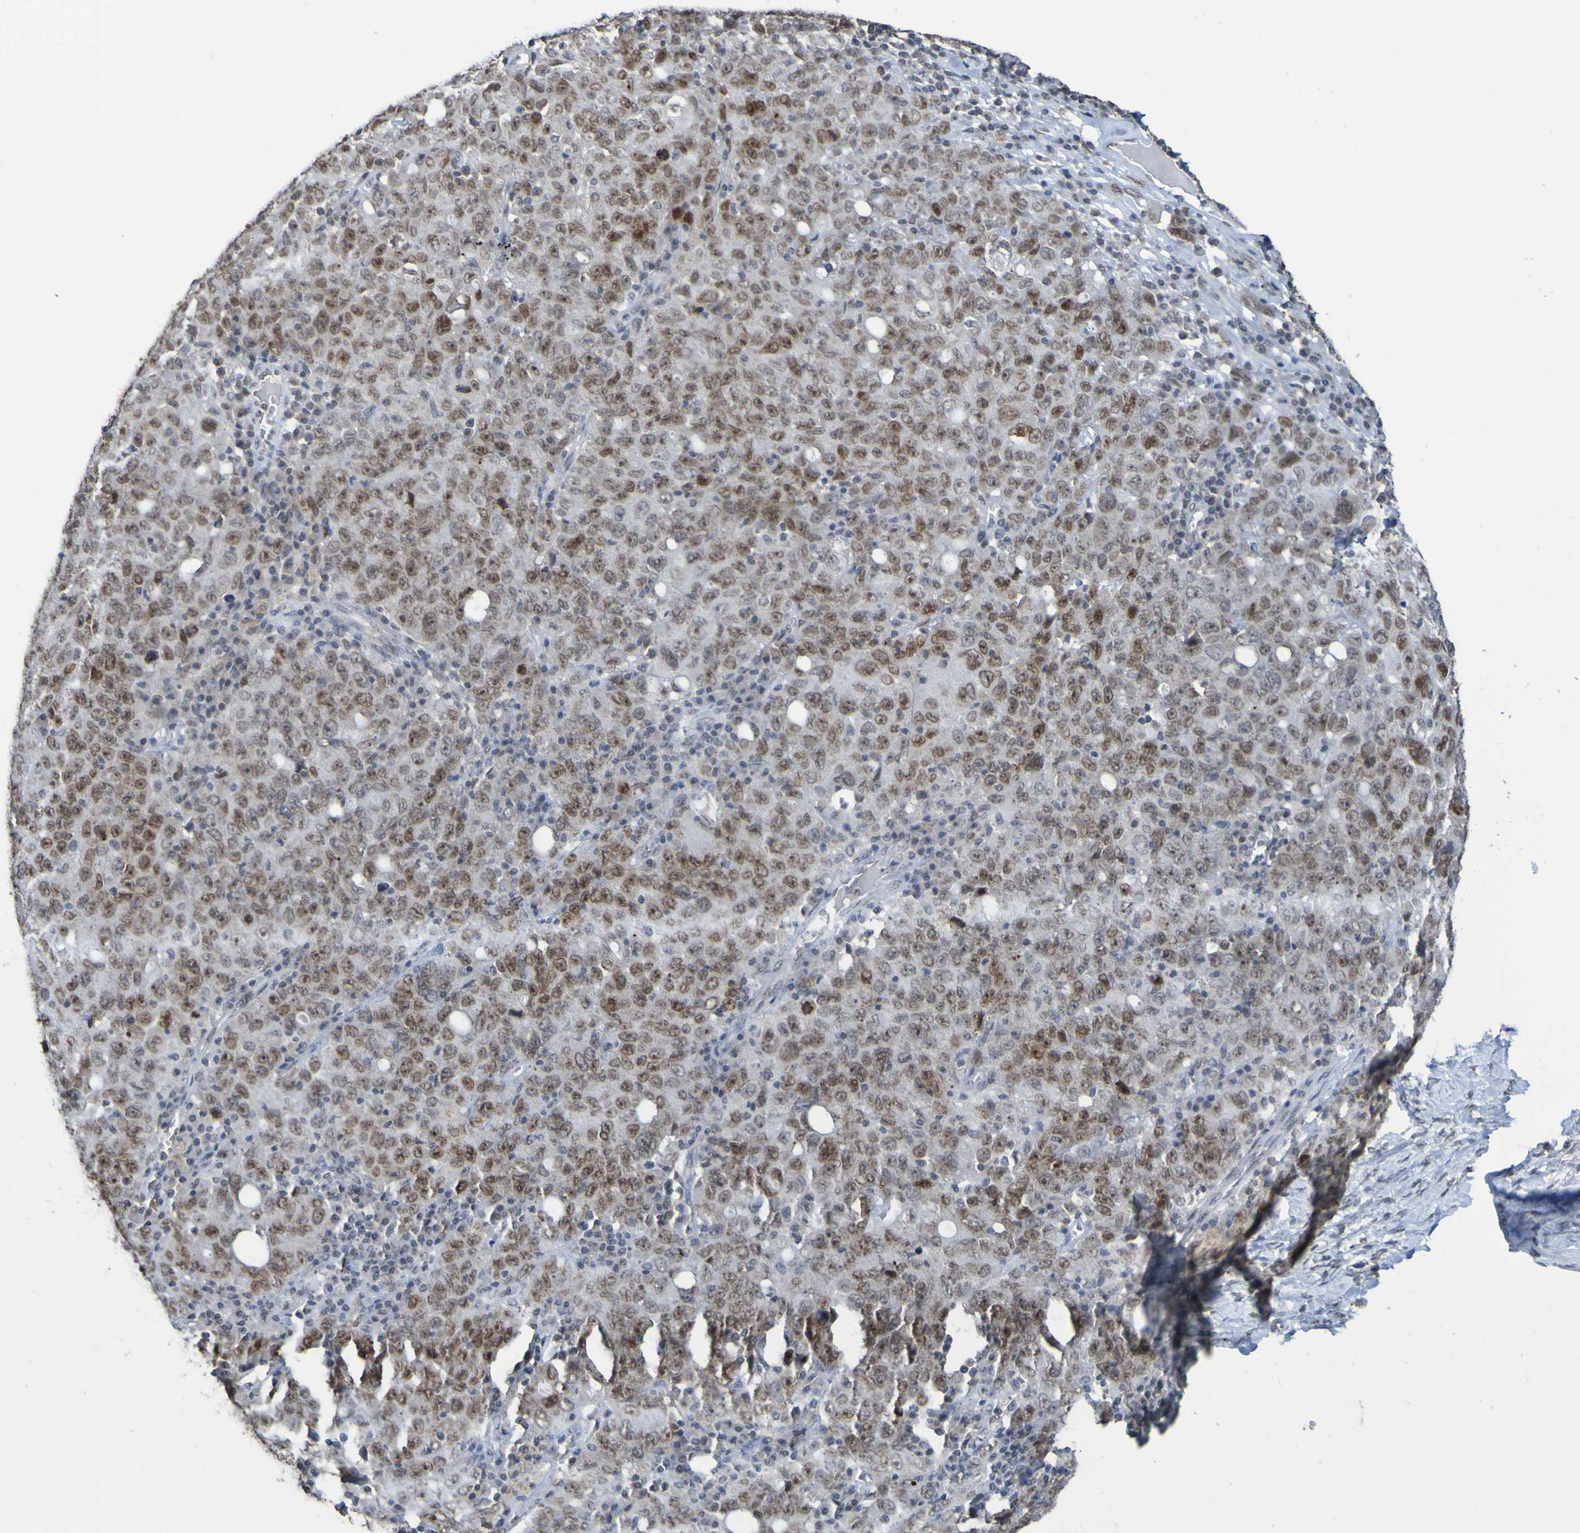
{"staining": {"intensity": "moderate", "quantity": ">75%", "location": "nuclear"}, "tissue": "ovarian cancer", "cell_type": "Tumor cells", "image_type": "cancer", "snomed": [{"axis": "morphology", "description": "Carcinoma, endometroid"}, {"axis": "topography", "description": "Ovary"}], "caption": "Protein expression analysis of ovarian cancer (endometroid carcinoma) shows moderate nuclear positivity in approximately >75% of tumor cells.", "gene": "ALKBH2", "patient": {"sex": "female", "age": 62}}